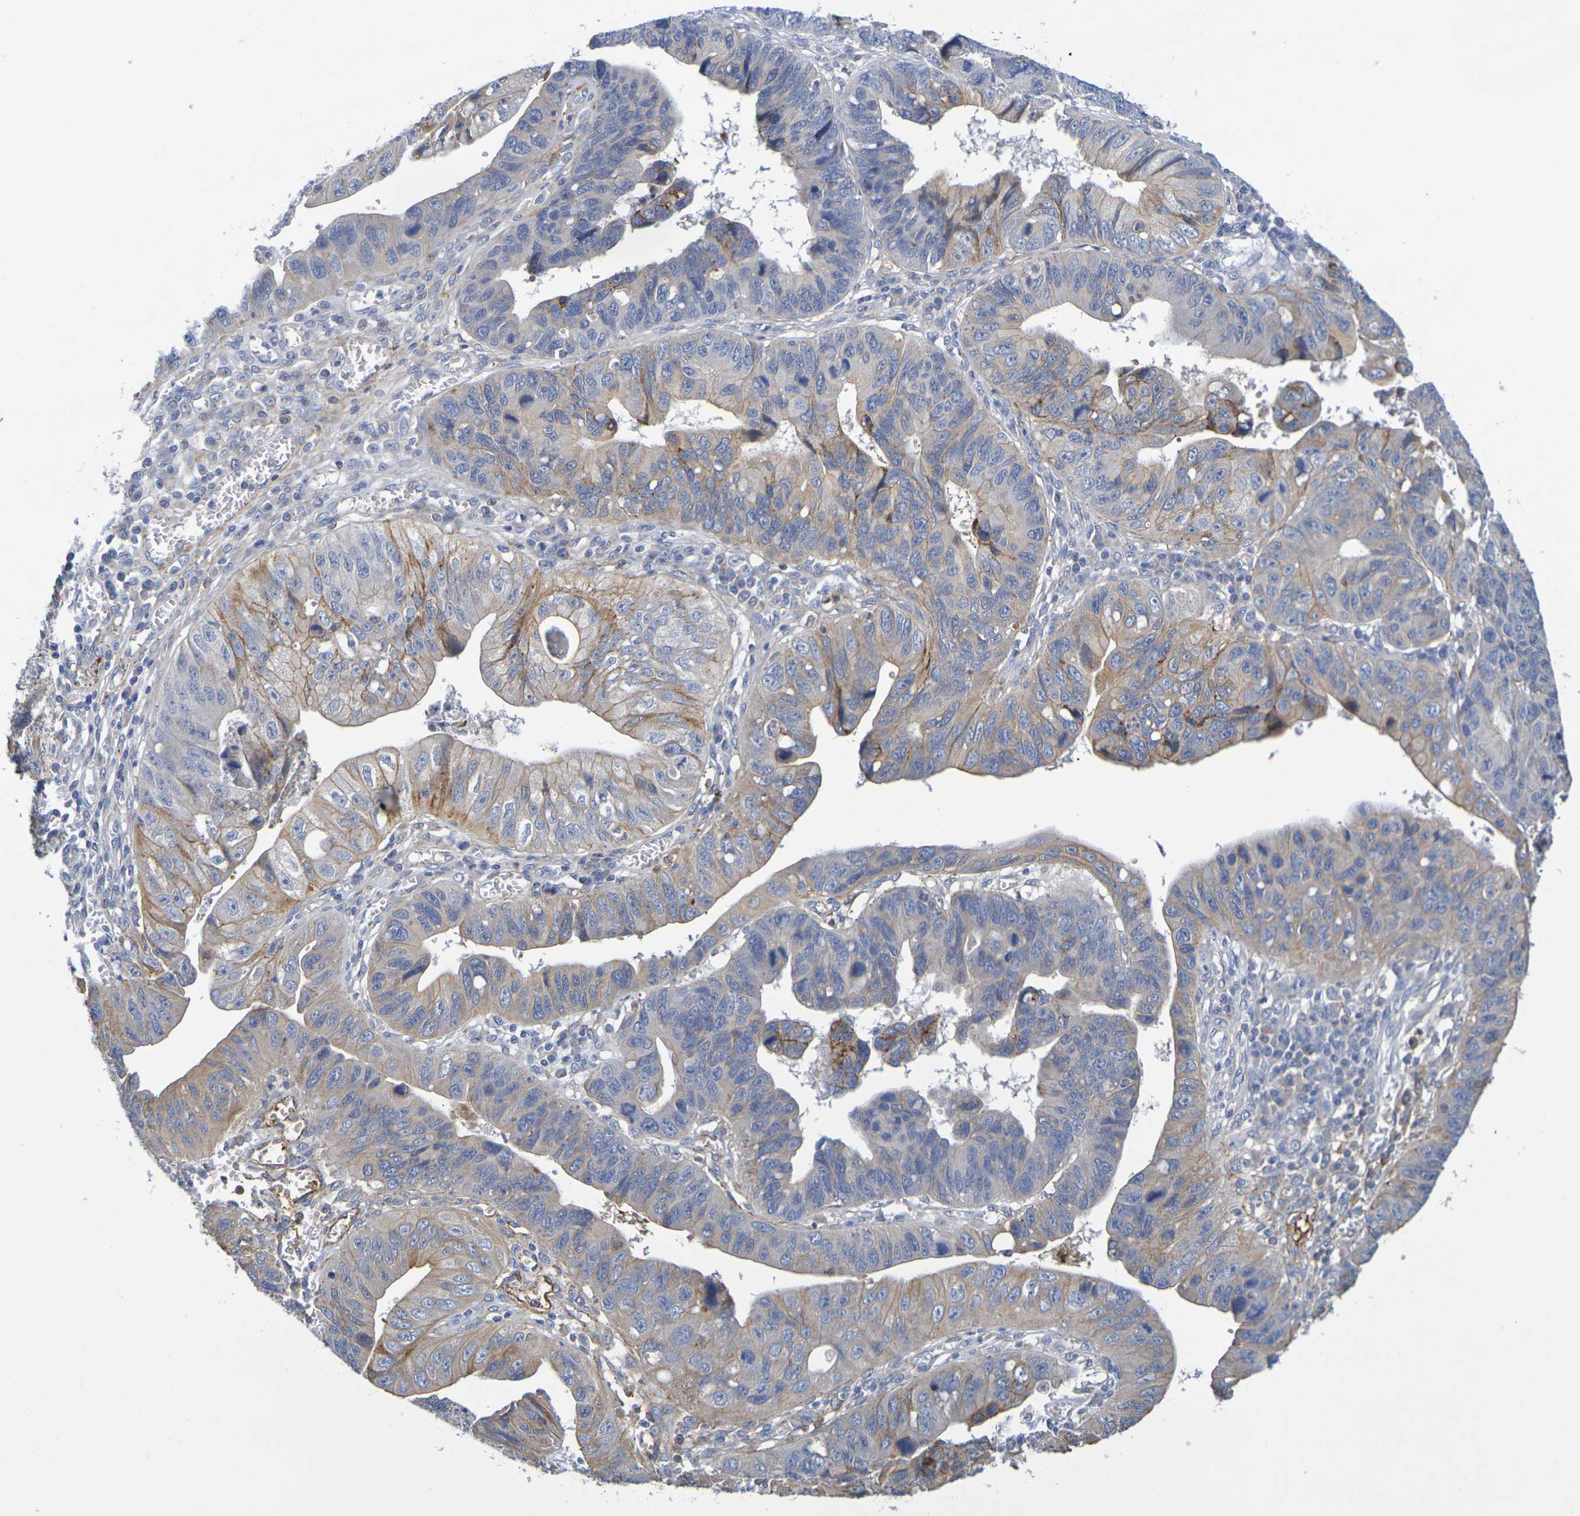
{"staining": {"intensity": "weak", "quantity": "25%-75%", "location": "cytoplasmic/membranous"}, "tissue": "stomach cancer", "cell_type": "Tumor cells", "image_type": "cancer", "snomed": [{"axis": "morphology", "description": "Adenocarcinoma, NOS"}, {"axis": "topography", "description": "Stomach"}], "caption": "Protein analysis of stomach adenocarcinoma tissue demonstrates weak cytoplasmic/membranous expression in approximately 25%-75% of tumor cells.", "gene": "SDC4", "patient": {"sex": "male", "age": 59}}